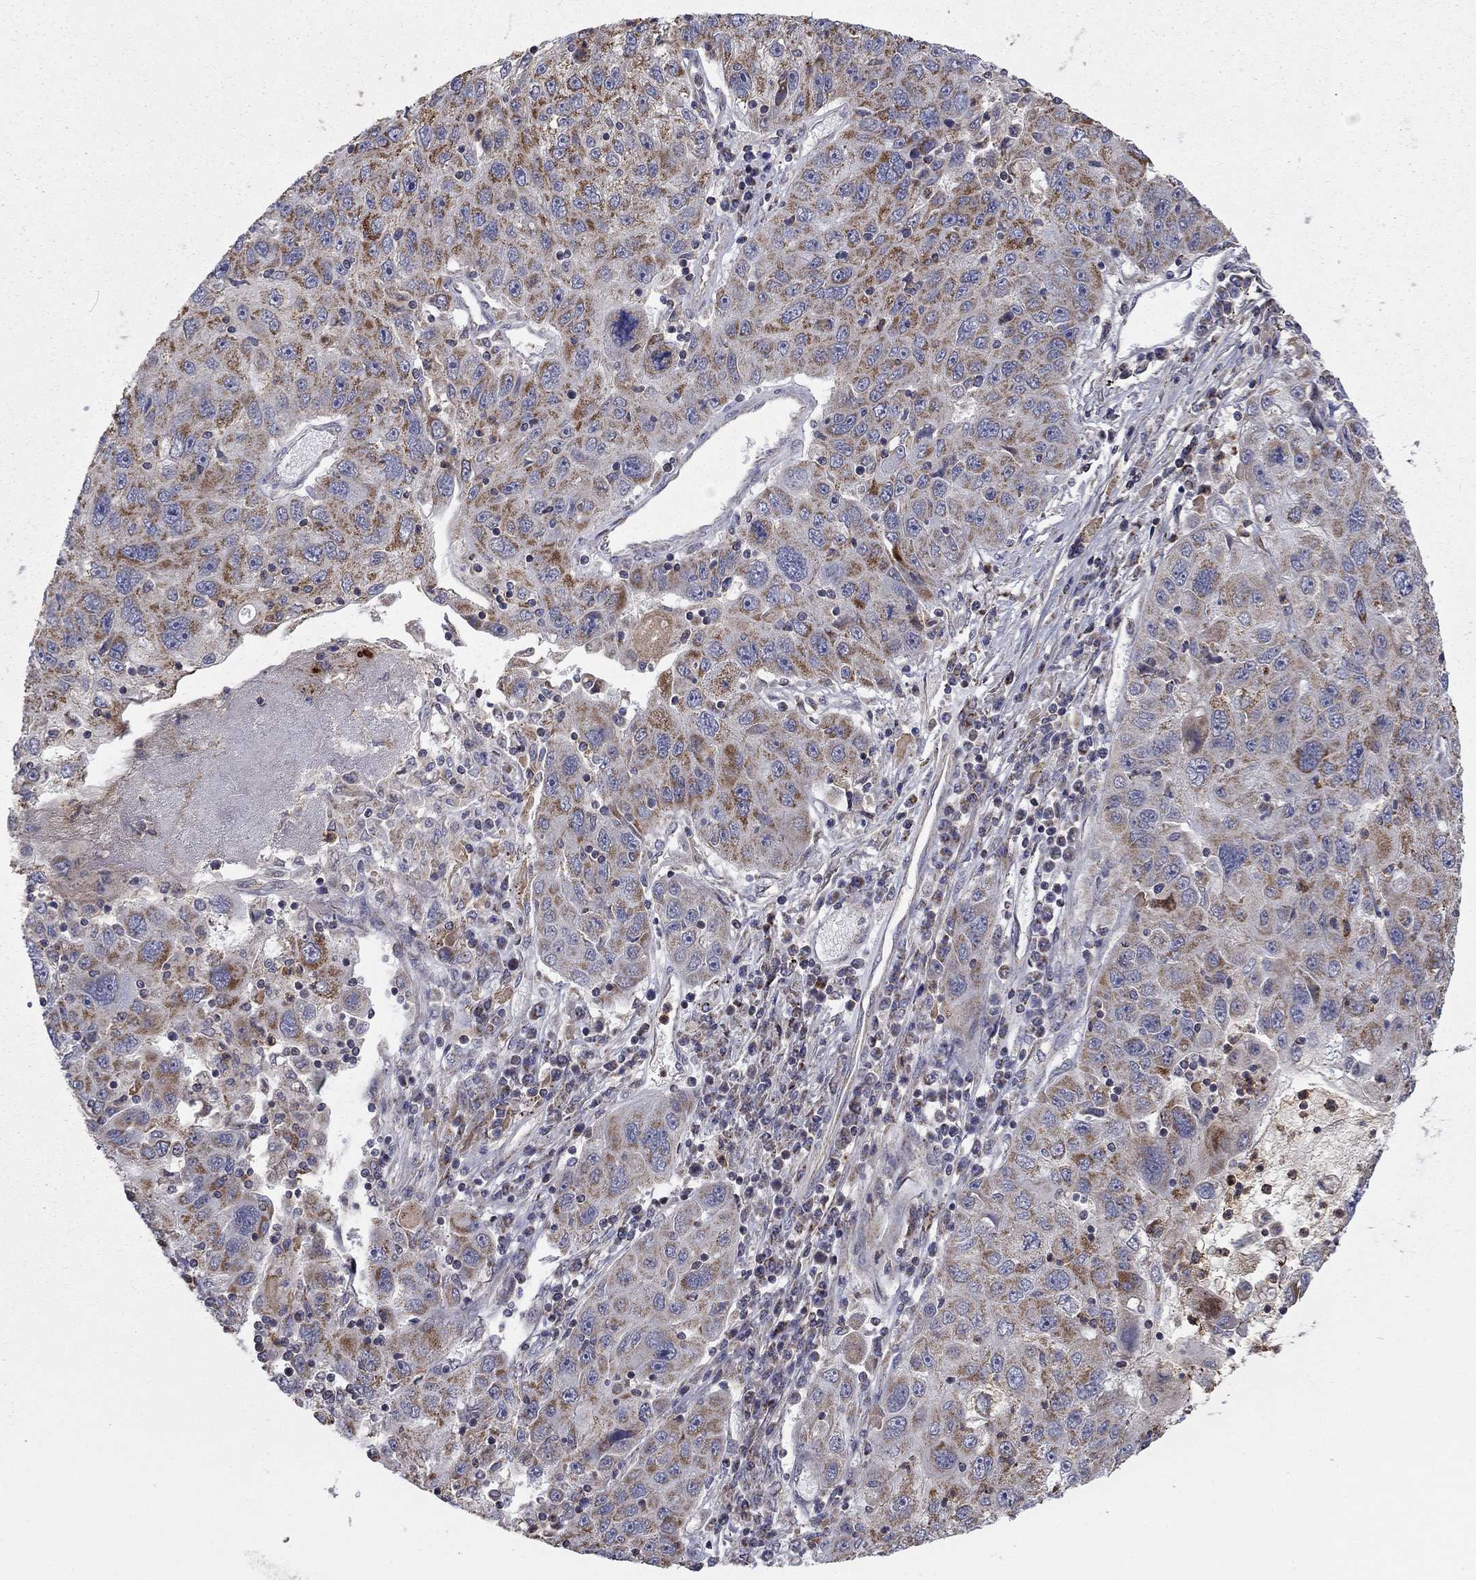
{"staining": {"intensity": "strong", "quantity": "<25%", "location": "cytoplasmic/membranous"}, "tissue": "stomach cancer", "cell_type": "Tumor cells", "image_type": "cancer", "snomed": [{"axis": "morphology", "description": "Adenocarcinoma, NOS"}, {"axis": "topography", "description": "Stomach"}], "caption": "The image exhibits immunohistochemical staining of adenocarcinoma (stomach). There is strong cytoplasmic/membranous expression is present in about <25% of tumor cells.", "gene": "DOP1B", "patient": {"sex": "male", "age": 56}}